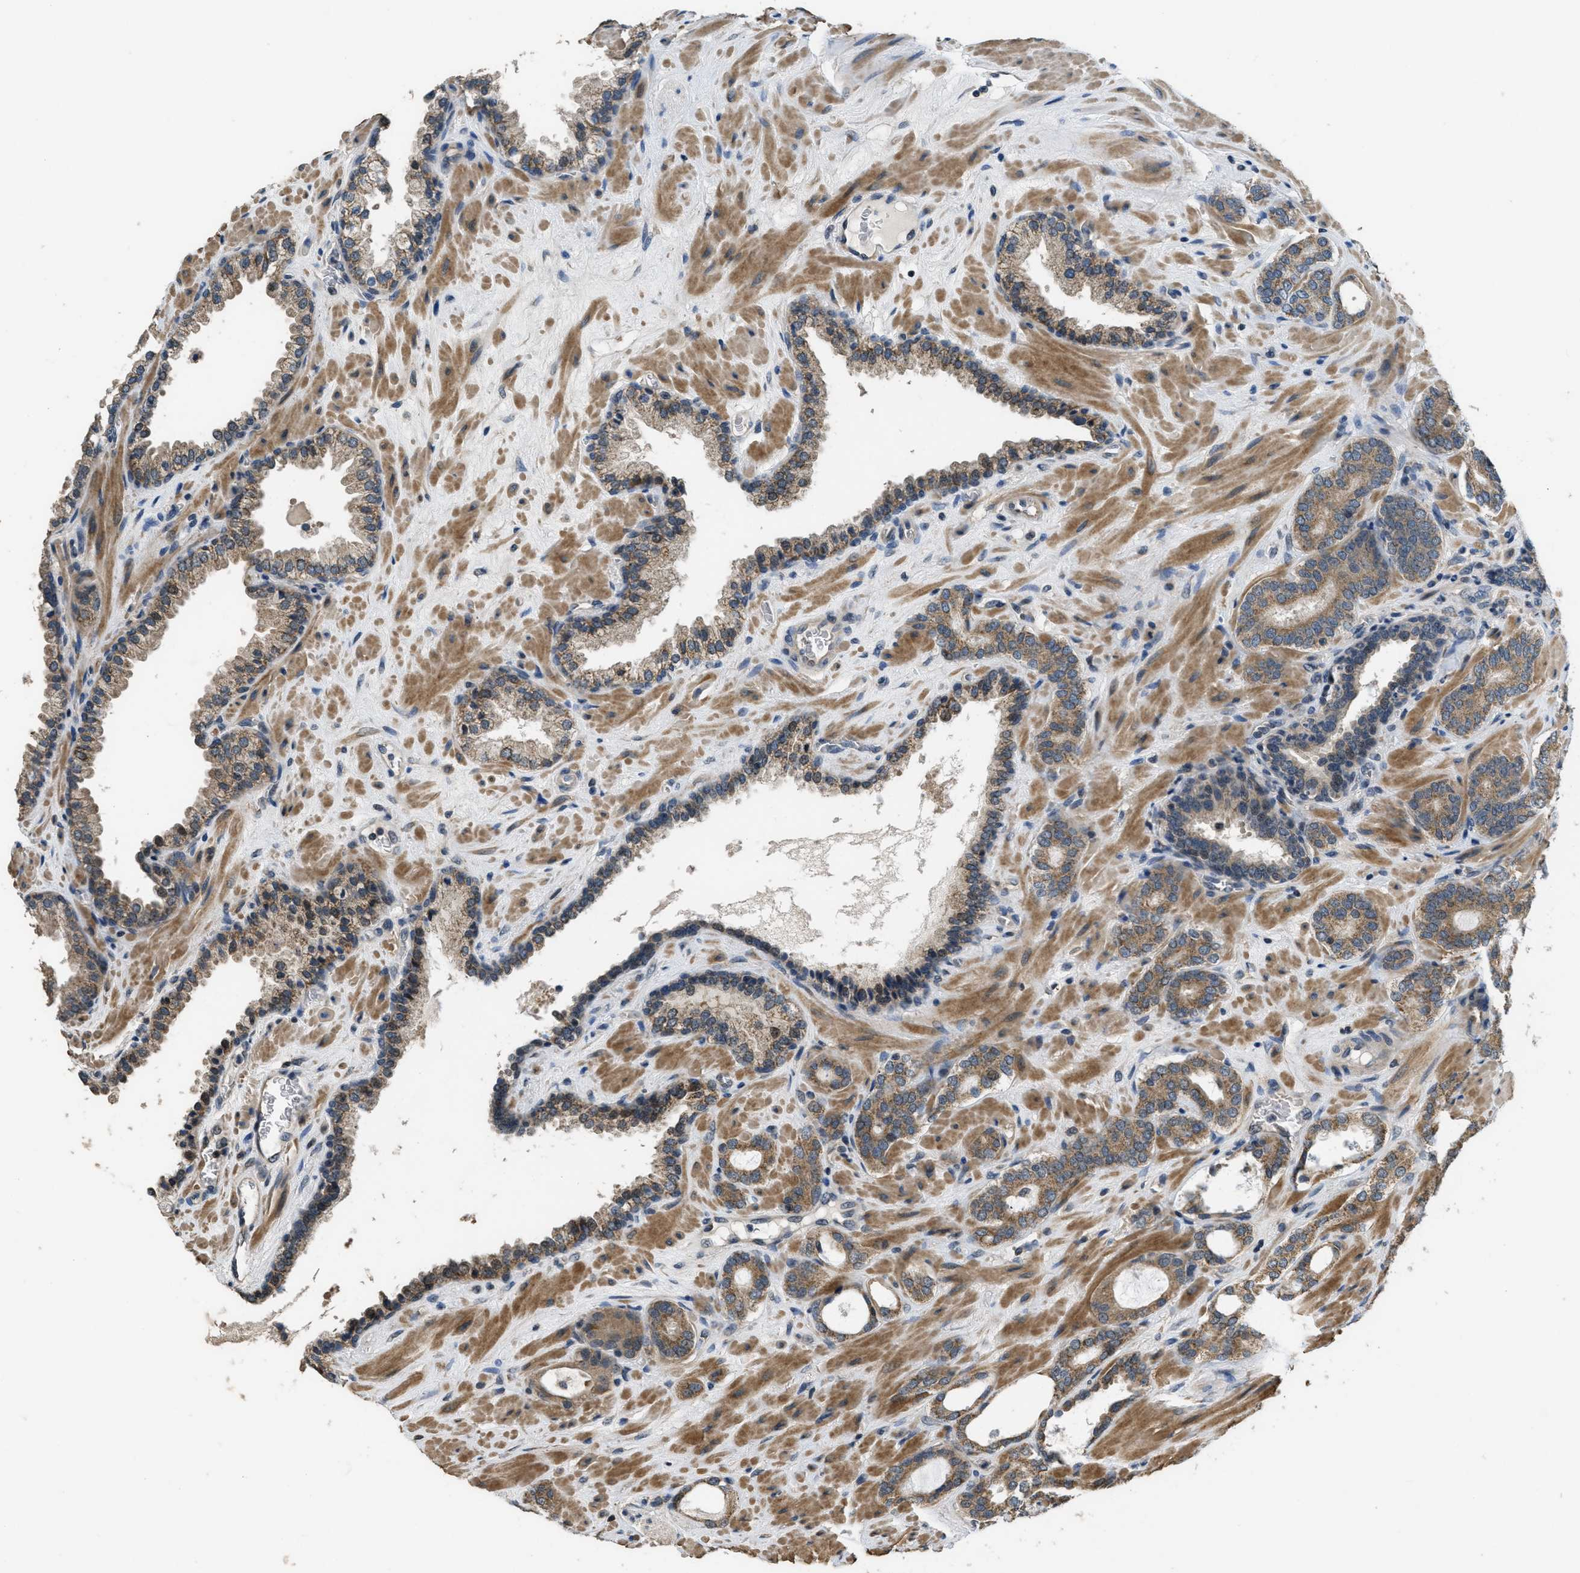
{"staining": {"intensity": "moderate", "quantity": "25%-75%", "location": "cytoplasmic/membranous"}, "tissue": "prostate cancer", "cell_type": "Tumor cells", "image_type": "cancer", "snomed": [{"axis": "morphology", "description": "Adenocarcinoma, Low grade"}, {"axis": "topography", "description": "Prostate"}], "caption": "A high-resolution photomicrograph shows immunohistochemistry staining of prostate low-grade adenocarcinoma, which reveals moderate cytoplasmic/membranous staining in approximately 25%-75% of tumor cells.", "gene": "NAT1", "patient": {"sex": "male", "age": 63}}